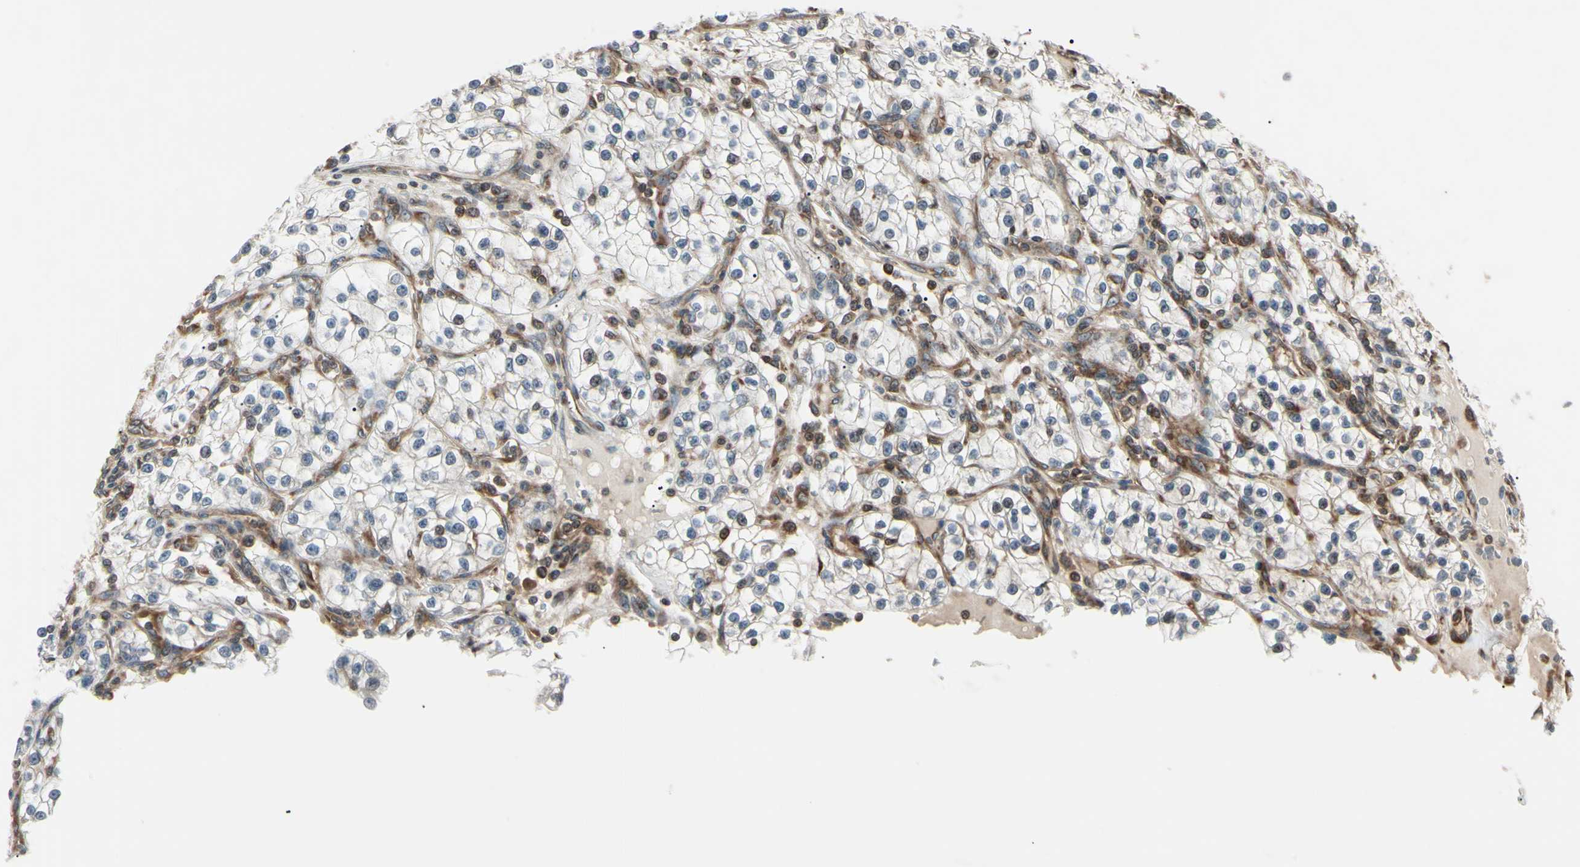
{"staining": {"intensity": "moderate", "quantity": "25%-75%", "location": "cytoplasmic/membranous,nuclear"}, "tissue": "renal cancer", "cell_type": "Tumor cells", "image_type": "cancer", "snomed": [{"axis": "morphology", "description": "Adenocarcinoma, NOS"}, {"axis": "topography", "description": "Kidney"}], "caption": "Immunohistochemistry (IHC) (DAB) staining of human renal adenocarcinoma reveals moderate cytoplasmic/membranous and nuclear protein positivity in approximately 25%-75% of tumor cells.", "gene": "MAPRE1", "patient": {"sex": "female", "age": 57}}